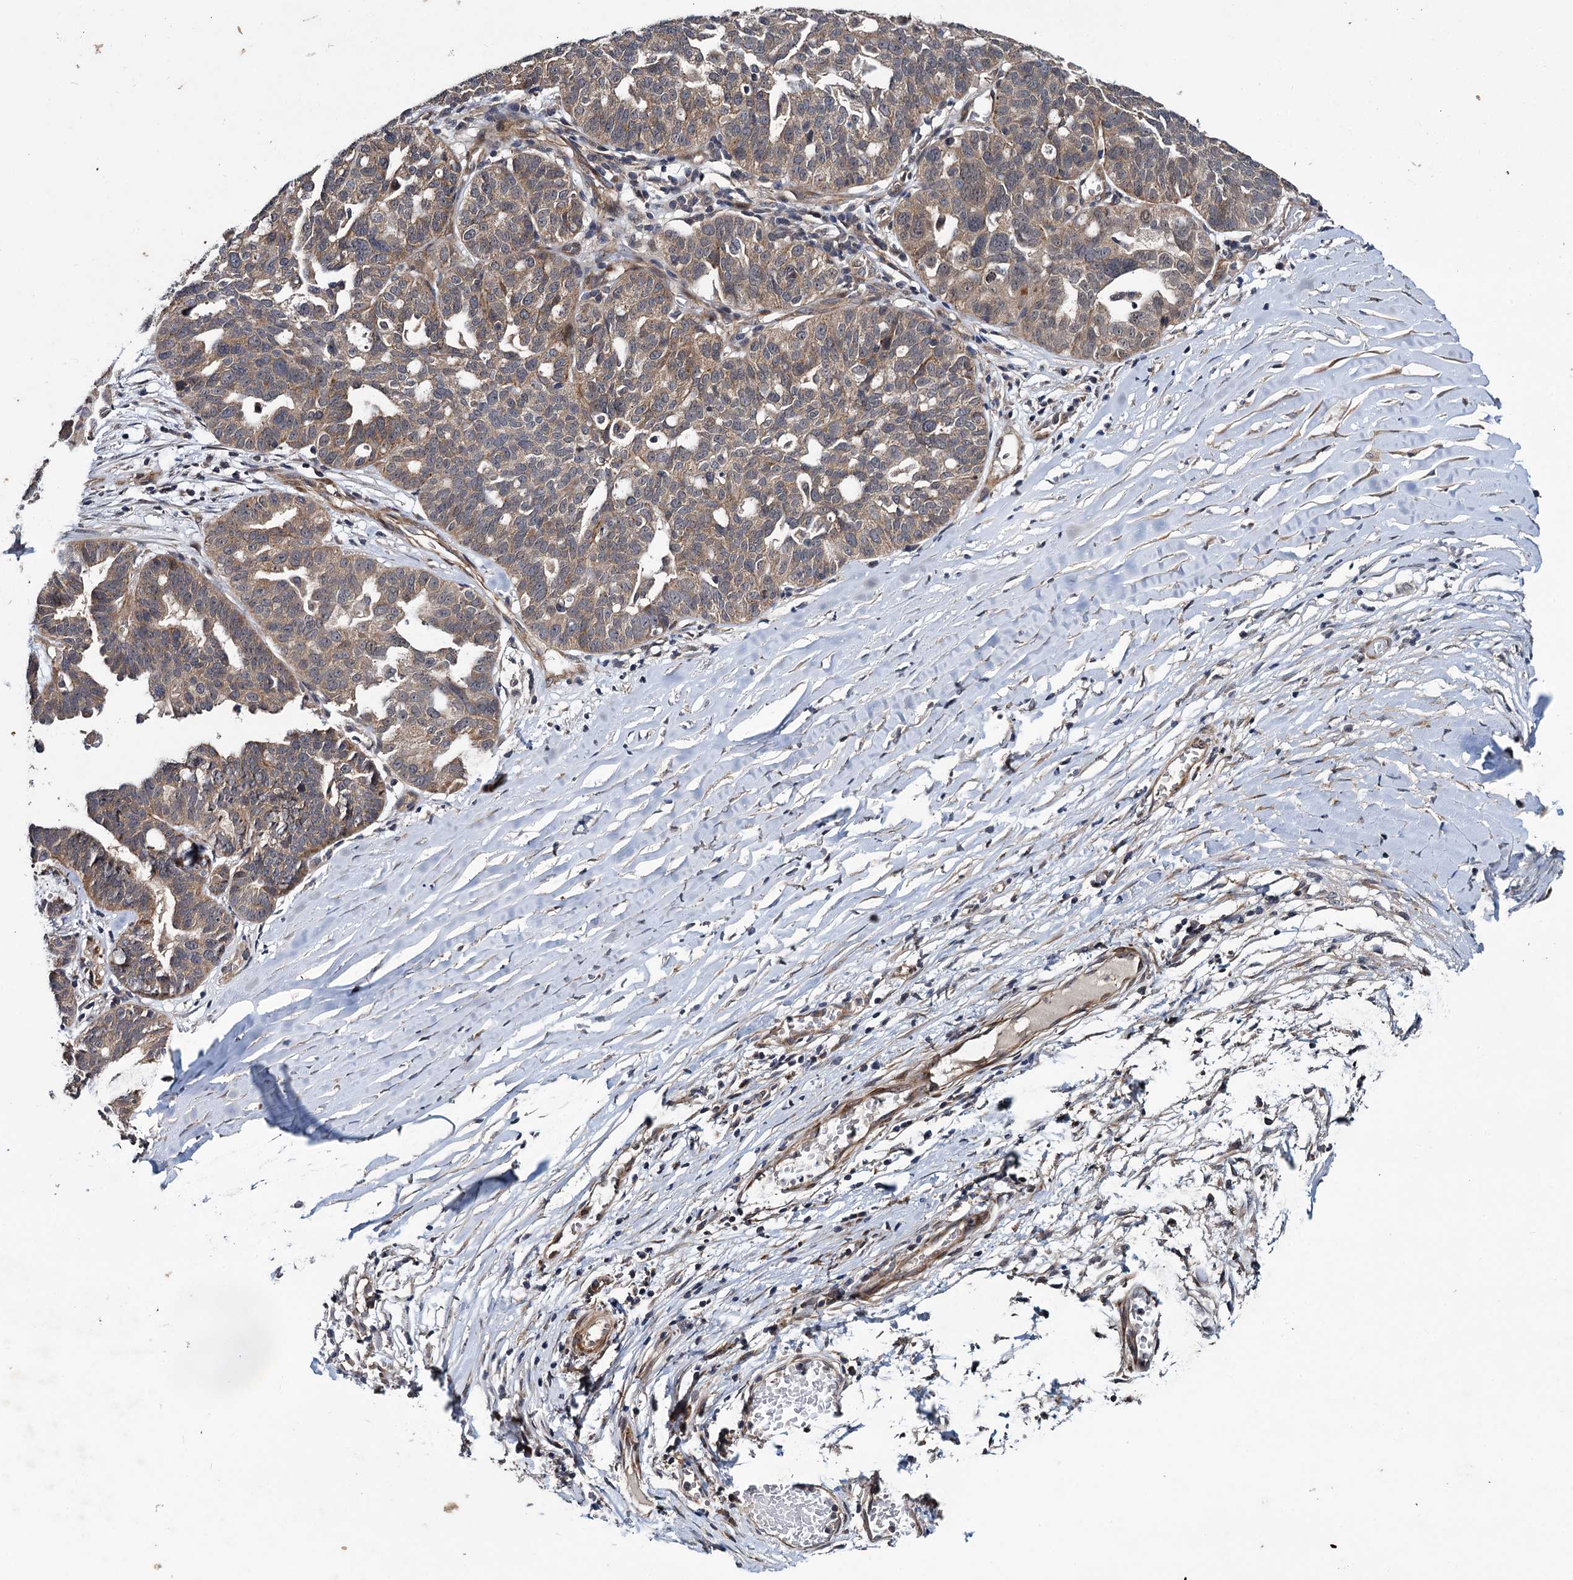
{"staining": {"intensity": "weak", "quantity": ">75%", "location": "cytoplasmic/membranous"}, "tissue": "ovarian cancer", "cell_type": "Tumor cells", "image_type": "cancer", "snomed": [{"axis": "morphology", "description": "Cystadenocarcinoma, serous, NOS"}, {"axis": "topography", "description": "Ovary"}], "caption": "Brown immunohistochemical staining in human ovarian cancer displays weak cytoplasmic/membranous positivity in about >75% of tumor cells.", "gene": "ARHGAP42", "patient": {"sex": "female", "age": 59}}